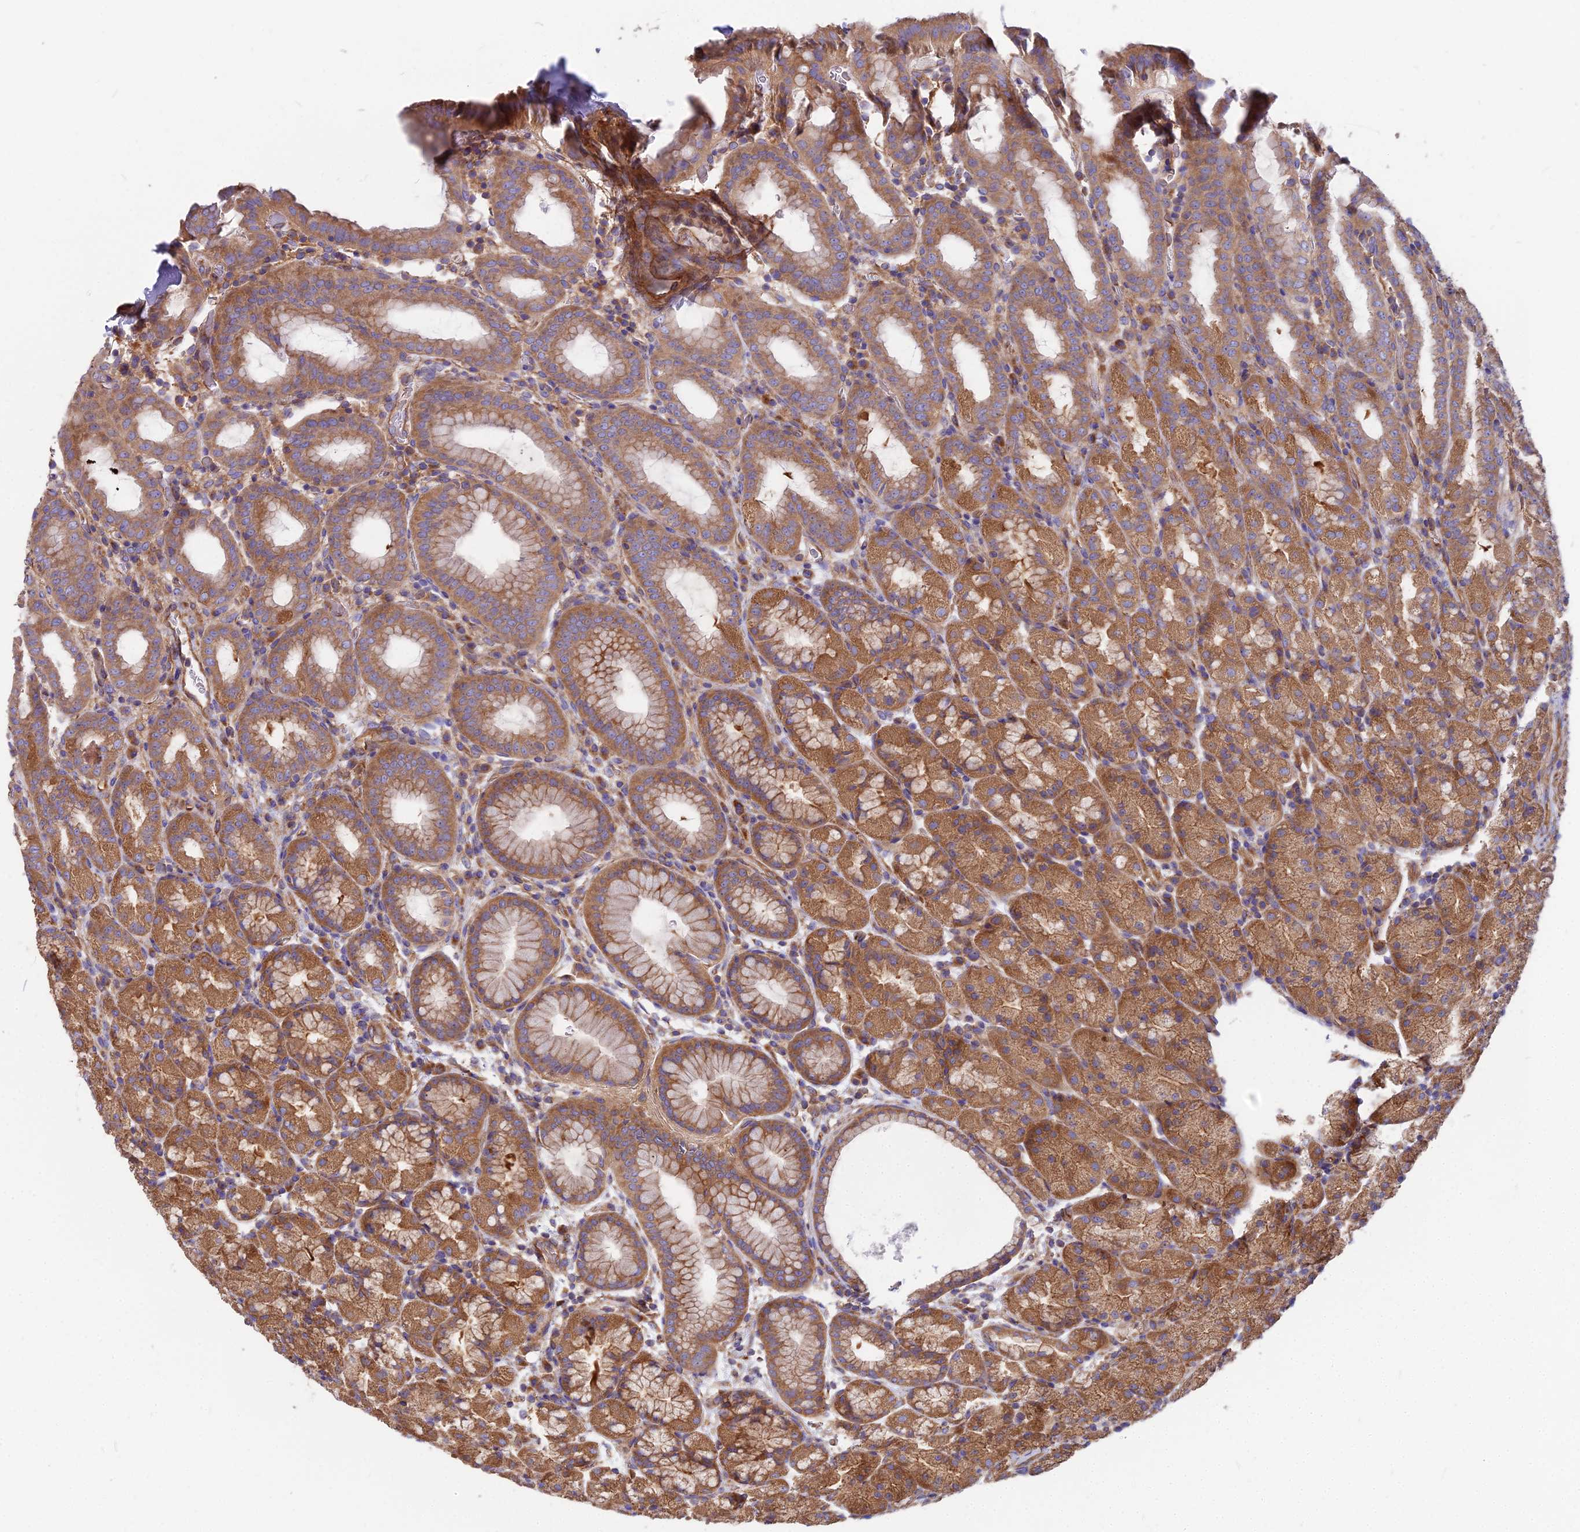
{"staining": {"intensity": "moderate", "quantity": ">75%", "location": "cytoplasmic/membranous"}, "tissue": "stomach", "cell_type": "Glandular cells", "image_type": "normal", "snomed": [{"axis": "morphology", "description": "Normal tissue, NOS"}, {"axis": "topography", "description": "Stomach, upper"}, {"axis": "topography", "description": "Stomach, lower"}, {"axis": "topography", "description": "Small intestine"}], "caption": "Immunohistochemical staining of unremarkable stomach displays moderate cytoplasmic/membranous protein expression in approximately >75% of glandular cells.", "gene": "DCTN3", "patient": {"sex": "male", "age": 68}}